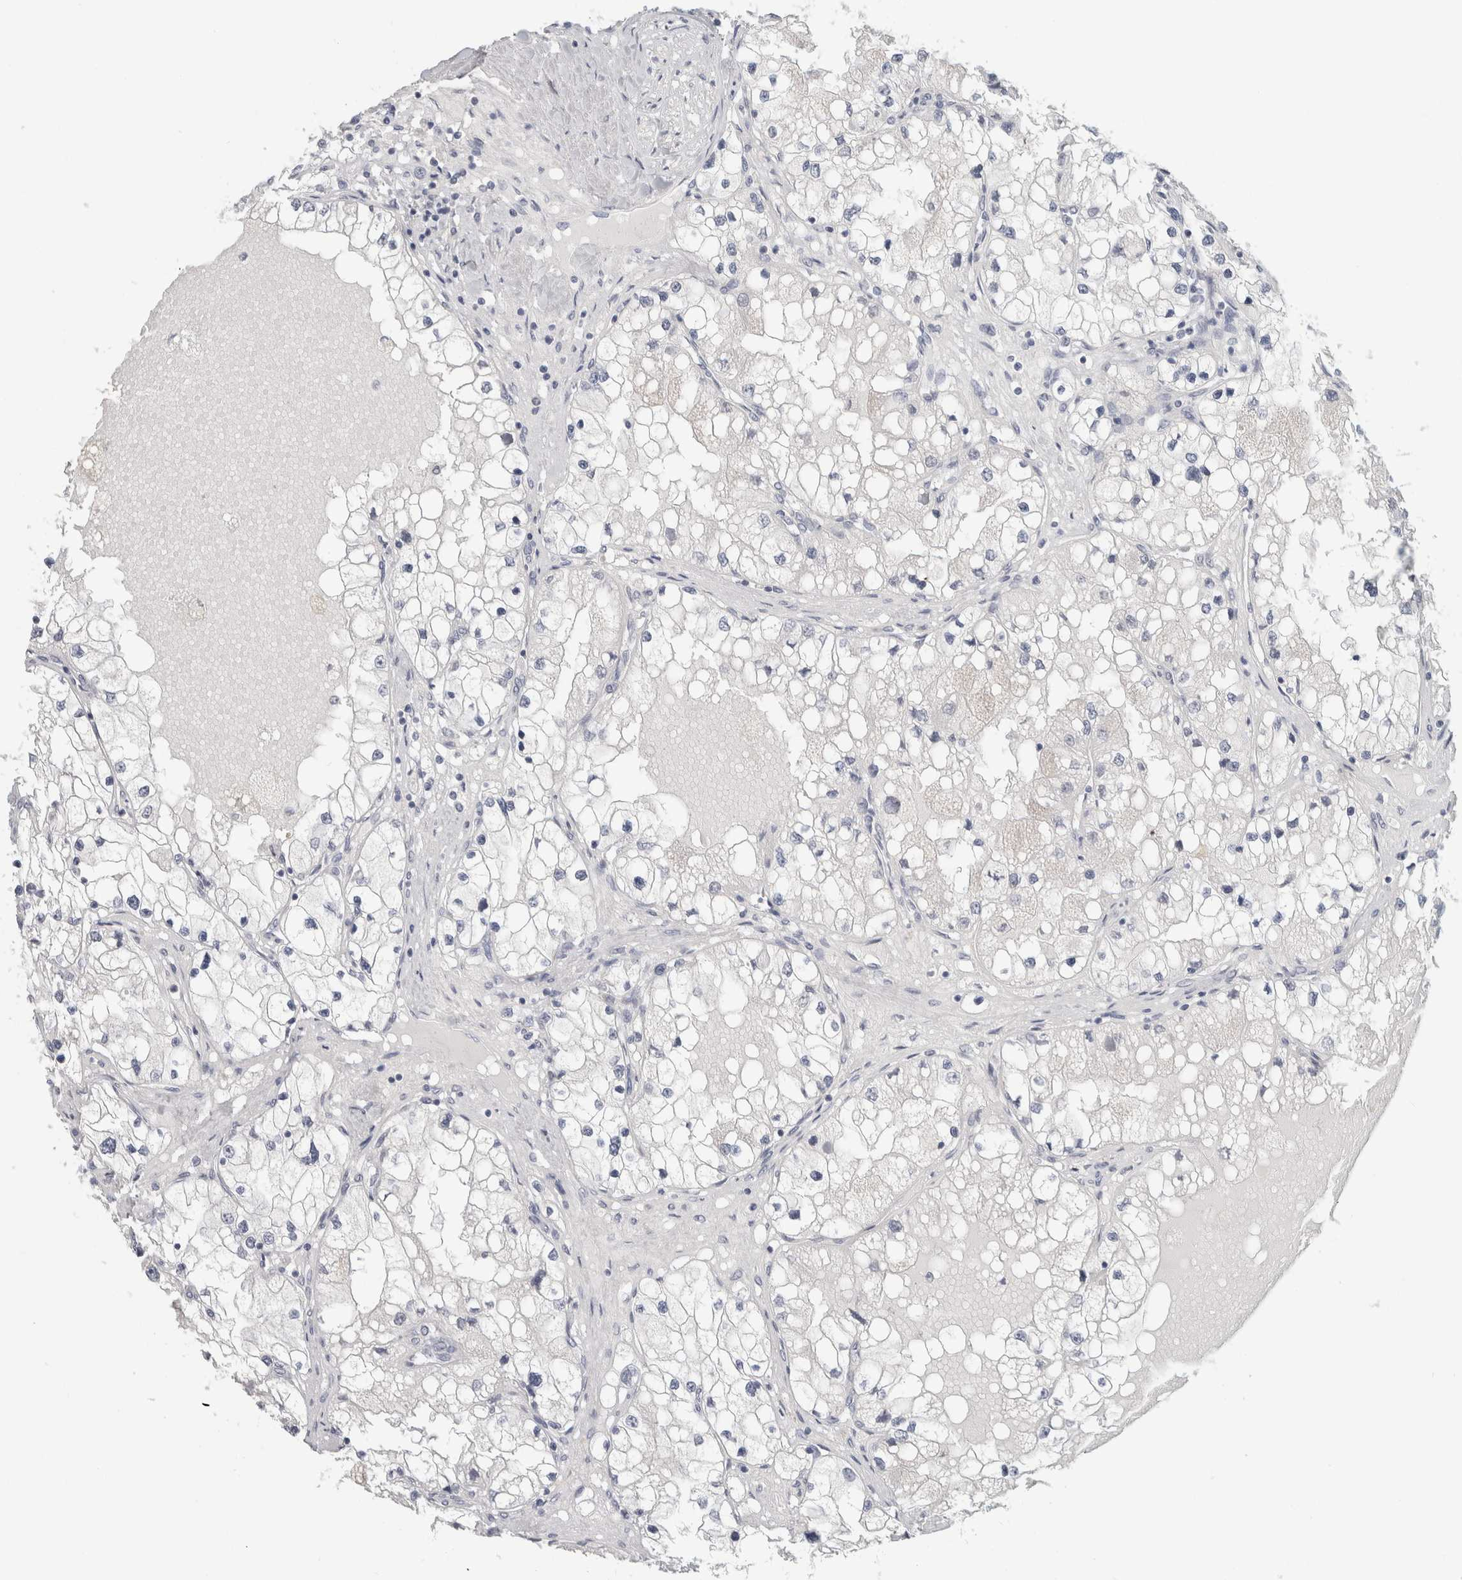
{"staining": {"intensity": "negative", "quantity": "none", "location": "none"}, "tissue": "renal cancer", "cell_type": "Tumor cells", "image_type": "cancer", "snomed": [{"axis": "morphology", "description": "Adenocarcinoma, NOS"}, {"axis": "topography", "description": "Kidney"}], "caption": "Renal cancer was stained to show a protein in brown. There is no significant staining in tumor cells.", "gene": "SLC6A1", "patient": {"sex": "male", "age": 68}}